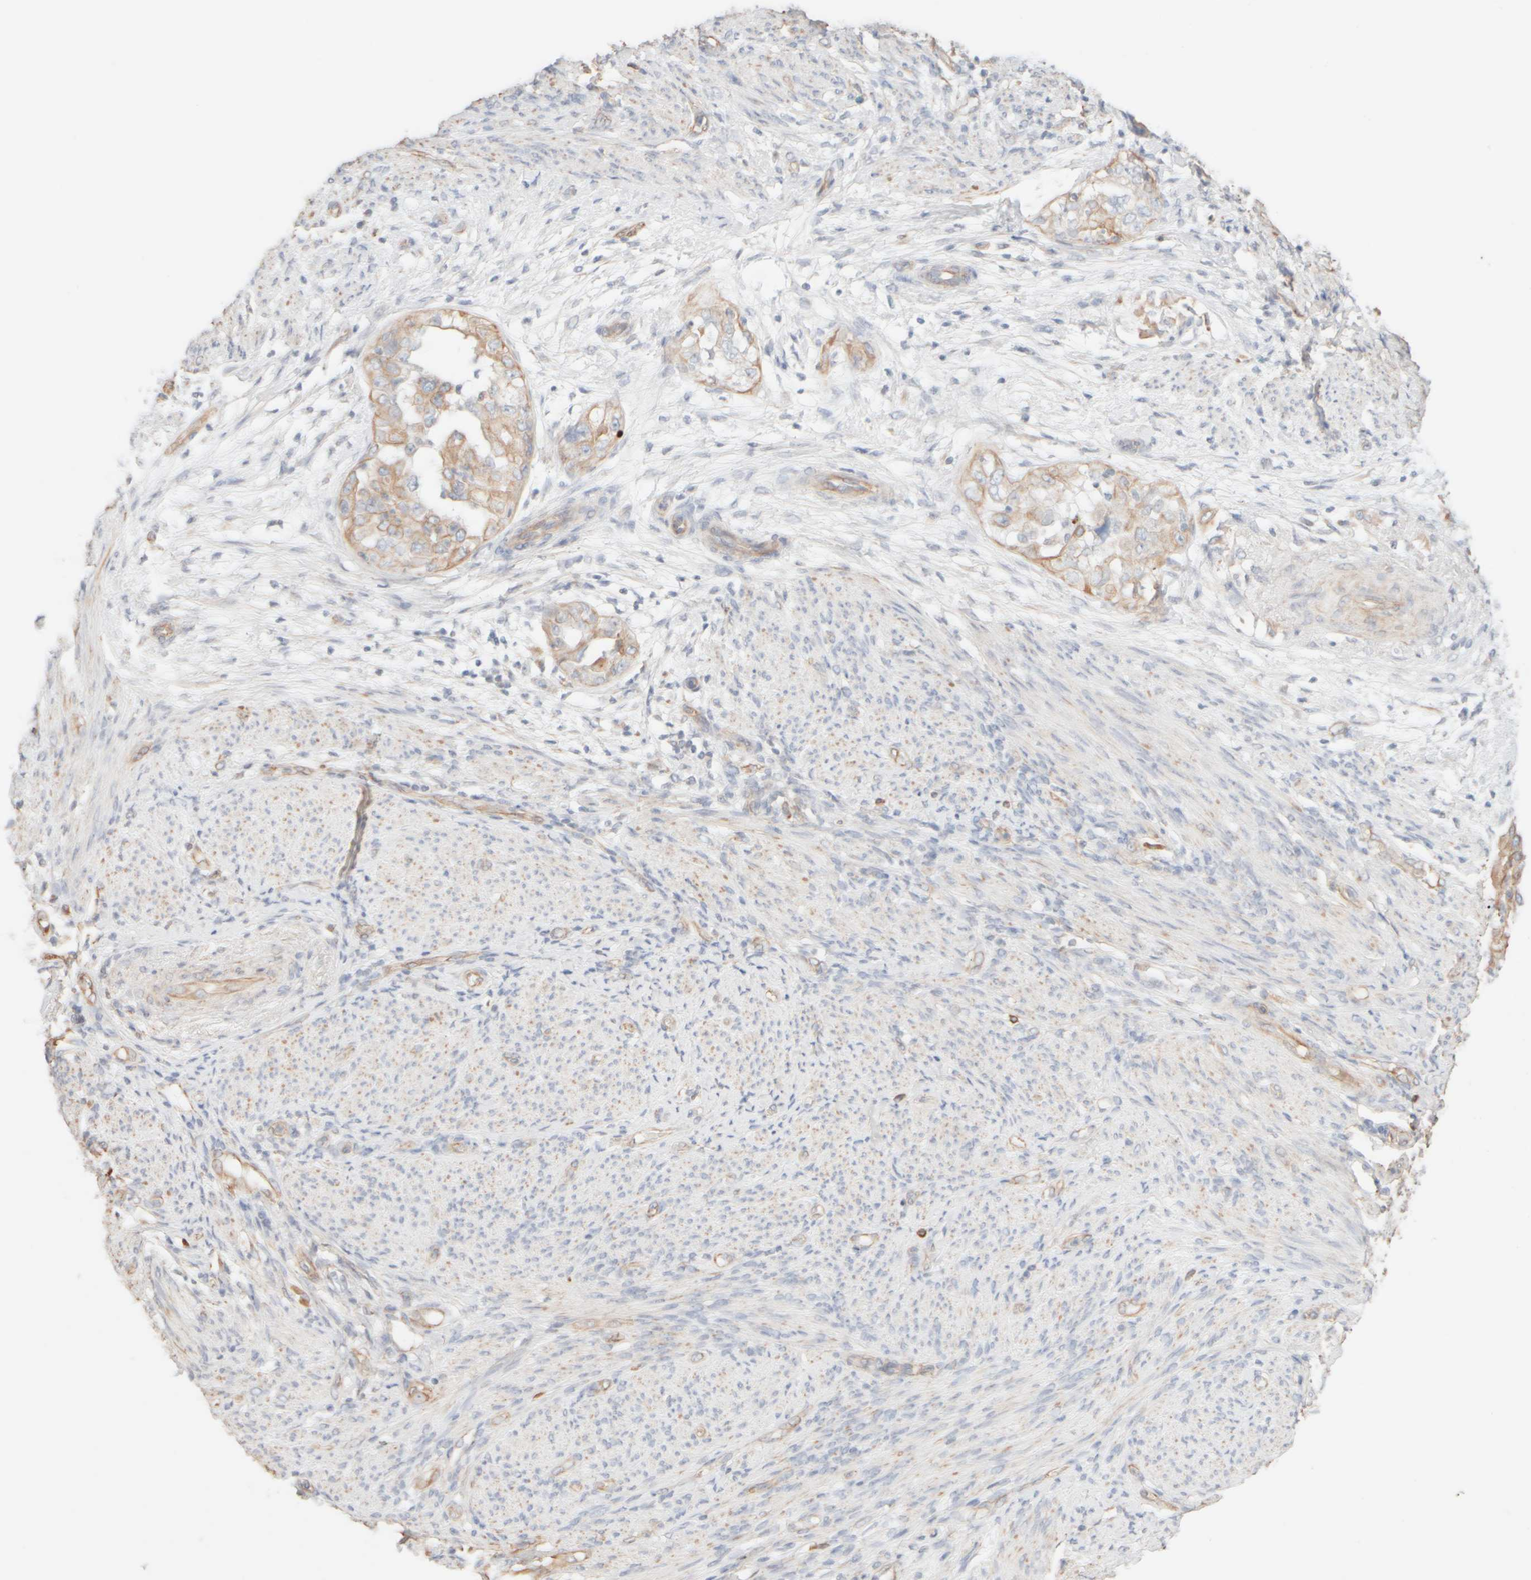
{"staining": {"intensity": "weak", "quantity": ">75%", "location": "cytoplasmic/membranous"}, "tissue": "endometrial cancer", "cell_type": "Tumor cells", "image_type": "cancer", "snomed": [{"axis": "morphology", "description": "Adenocarcinoma, NOS"}, {"axis": "topography", "description": "Endometrium"}], "caption": "A micrograph showing weak cytoplasmic/membranous staining in approximately >75% of tumor cells in adenocarcinoma (endometrial), as visualized by brown immunohistochemical staining.", "gene": "KRT15", "patient": {"sex": "female", "age": 85}}